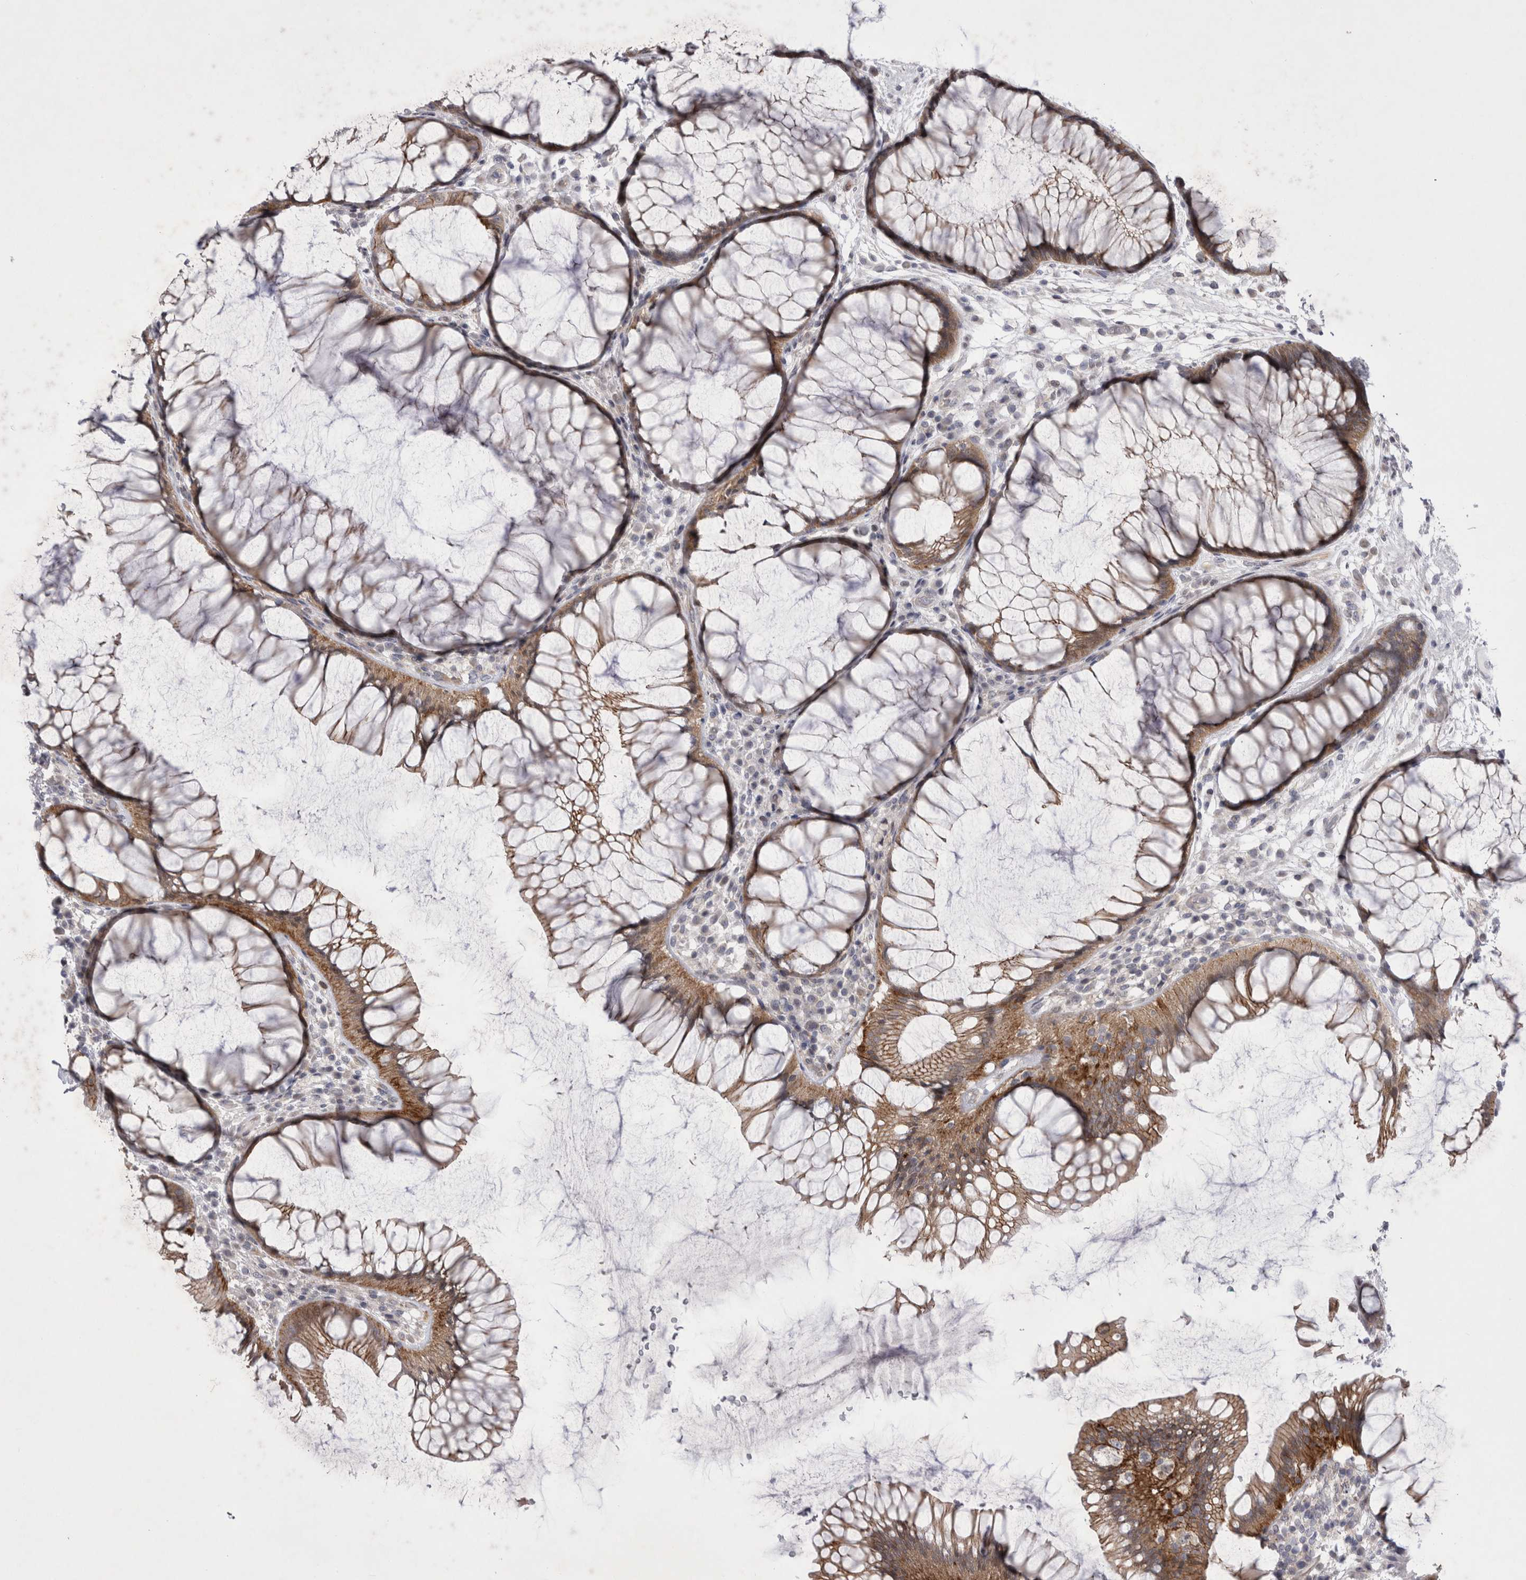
{"staining": {"intensity": "moderate", "quantity": ">75%", "location": "cytoplasmic/membranous"}, "tissue": "rectum", "cell_type": "Glandular cells", "image_type": "normal", "snomed": [{"axis": "morphology", "description": "Normal tissue, NOS"}, {"axis": "topography", "description": "Rectum"}], "caption": "This image exhibits immunohistochemistry staining of benign rectum, with medium moderate cytoplasmic/membranous staining in about >75% of glandular cells.", "gene": "NENF", "patient": {"sex": "male", "age": 51}}